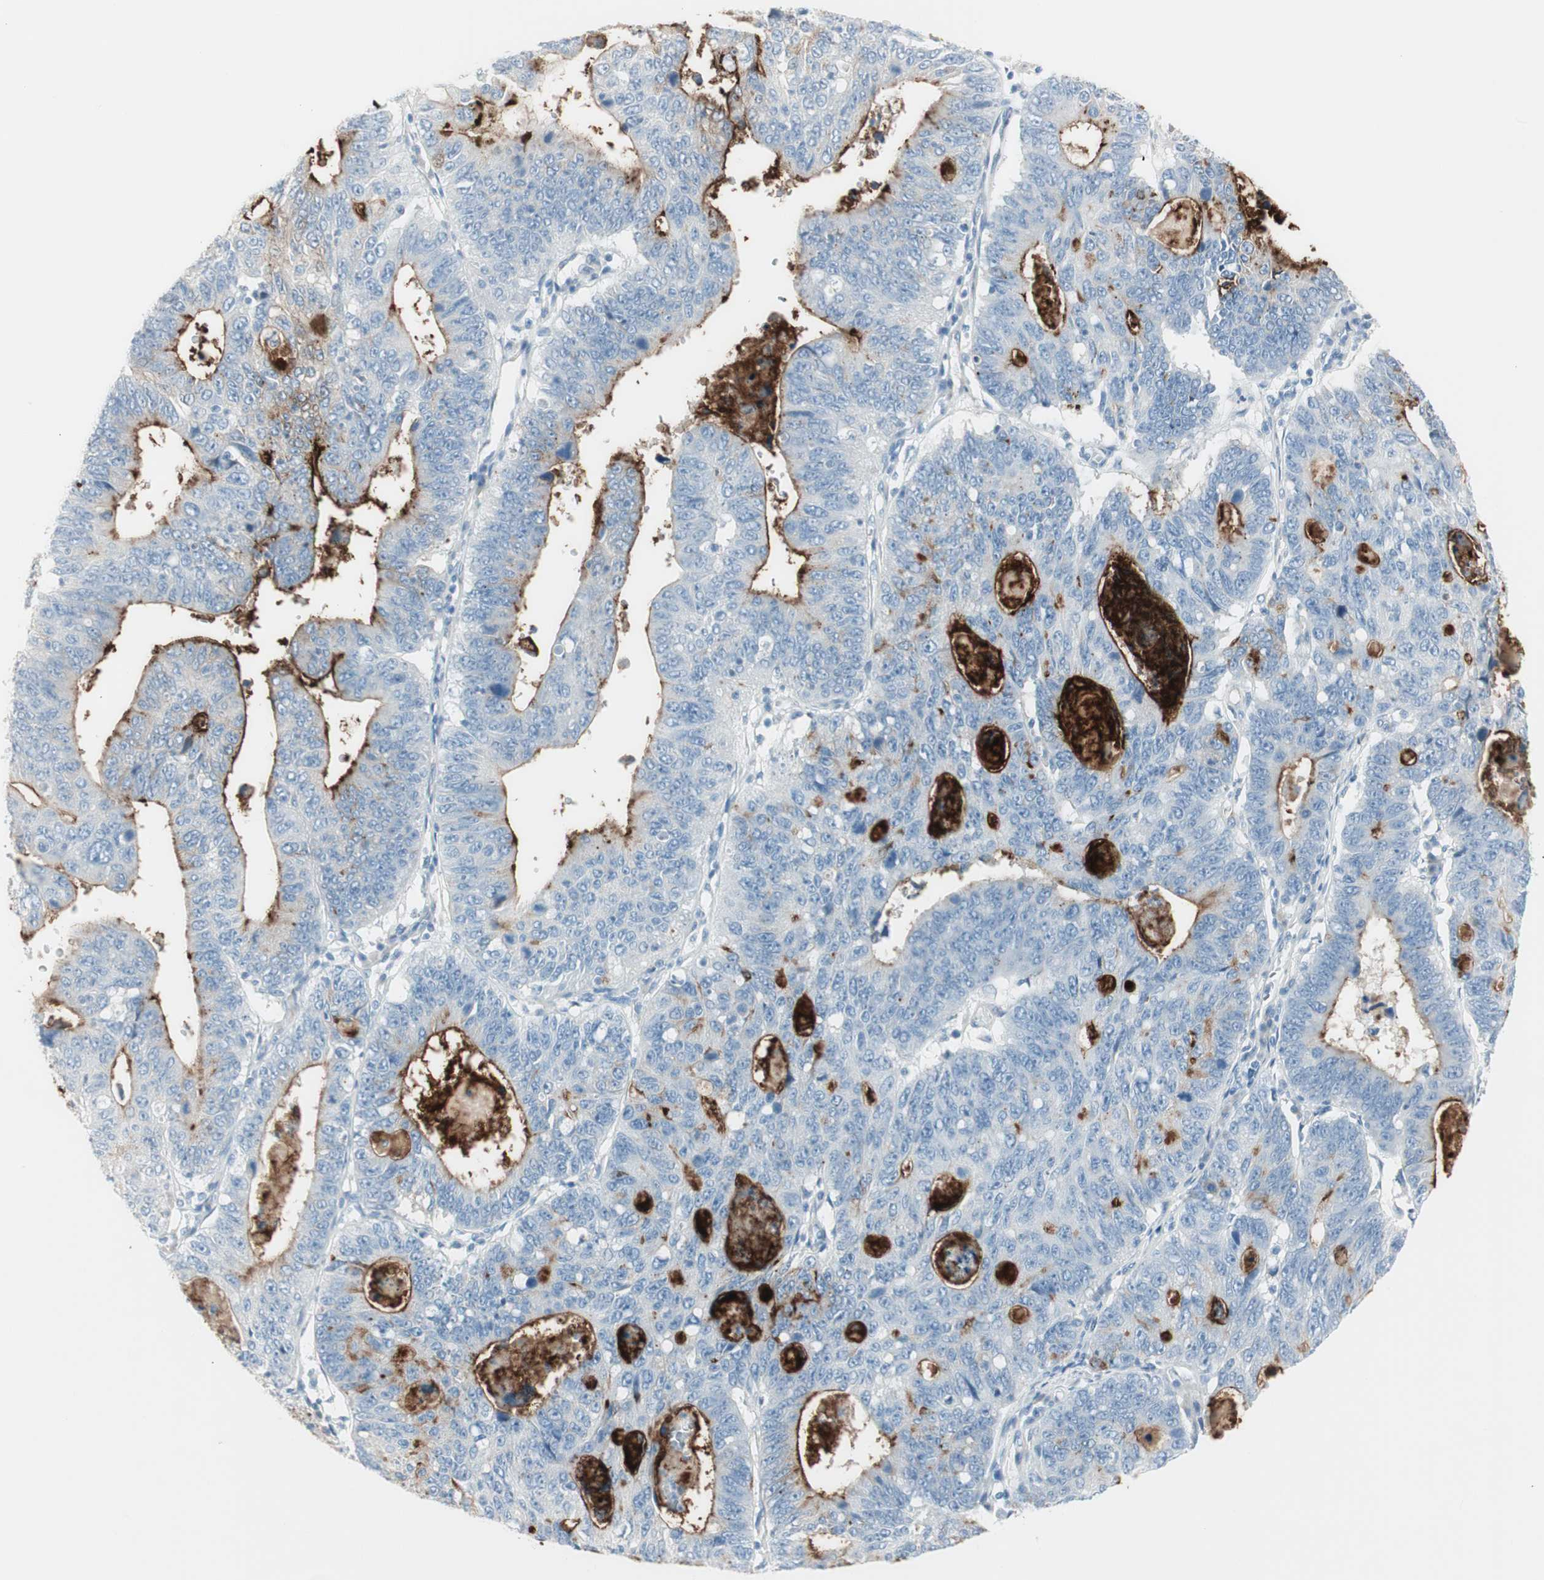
{"staining": {"intensity": "strong", "quantity": "25%-75%", "location": "cytoplasmic/membranous"}, "tissue": "stomach cancer", "cell_type": "Tumor cells", "image_type": "cancer", "snomed": [{"axis": "morphology", "description": "Adenocarcinoma, NOS"}, {"axis": "topography", "description": "Stomach"}], "caption": "This is a photomicrograph of immunohistochemistry (IHC) staining of stomach cancer (adenocarcinoma), which shows strong positivity in the cytoplasmic/membranous of tumor cells.", "gene": "CDHR5", "patient": {"sex": "male", "age": 59}}